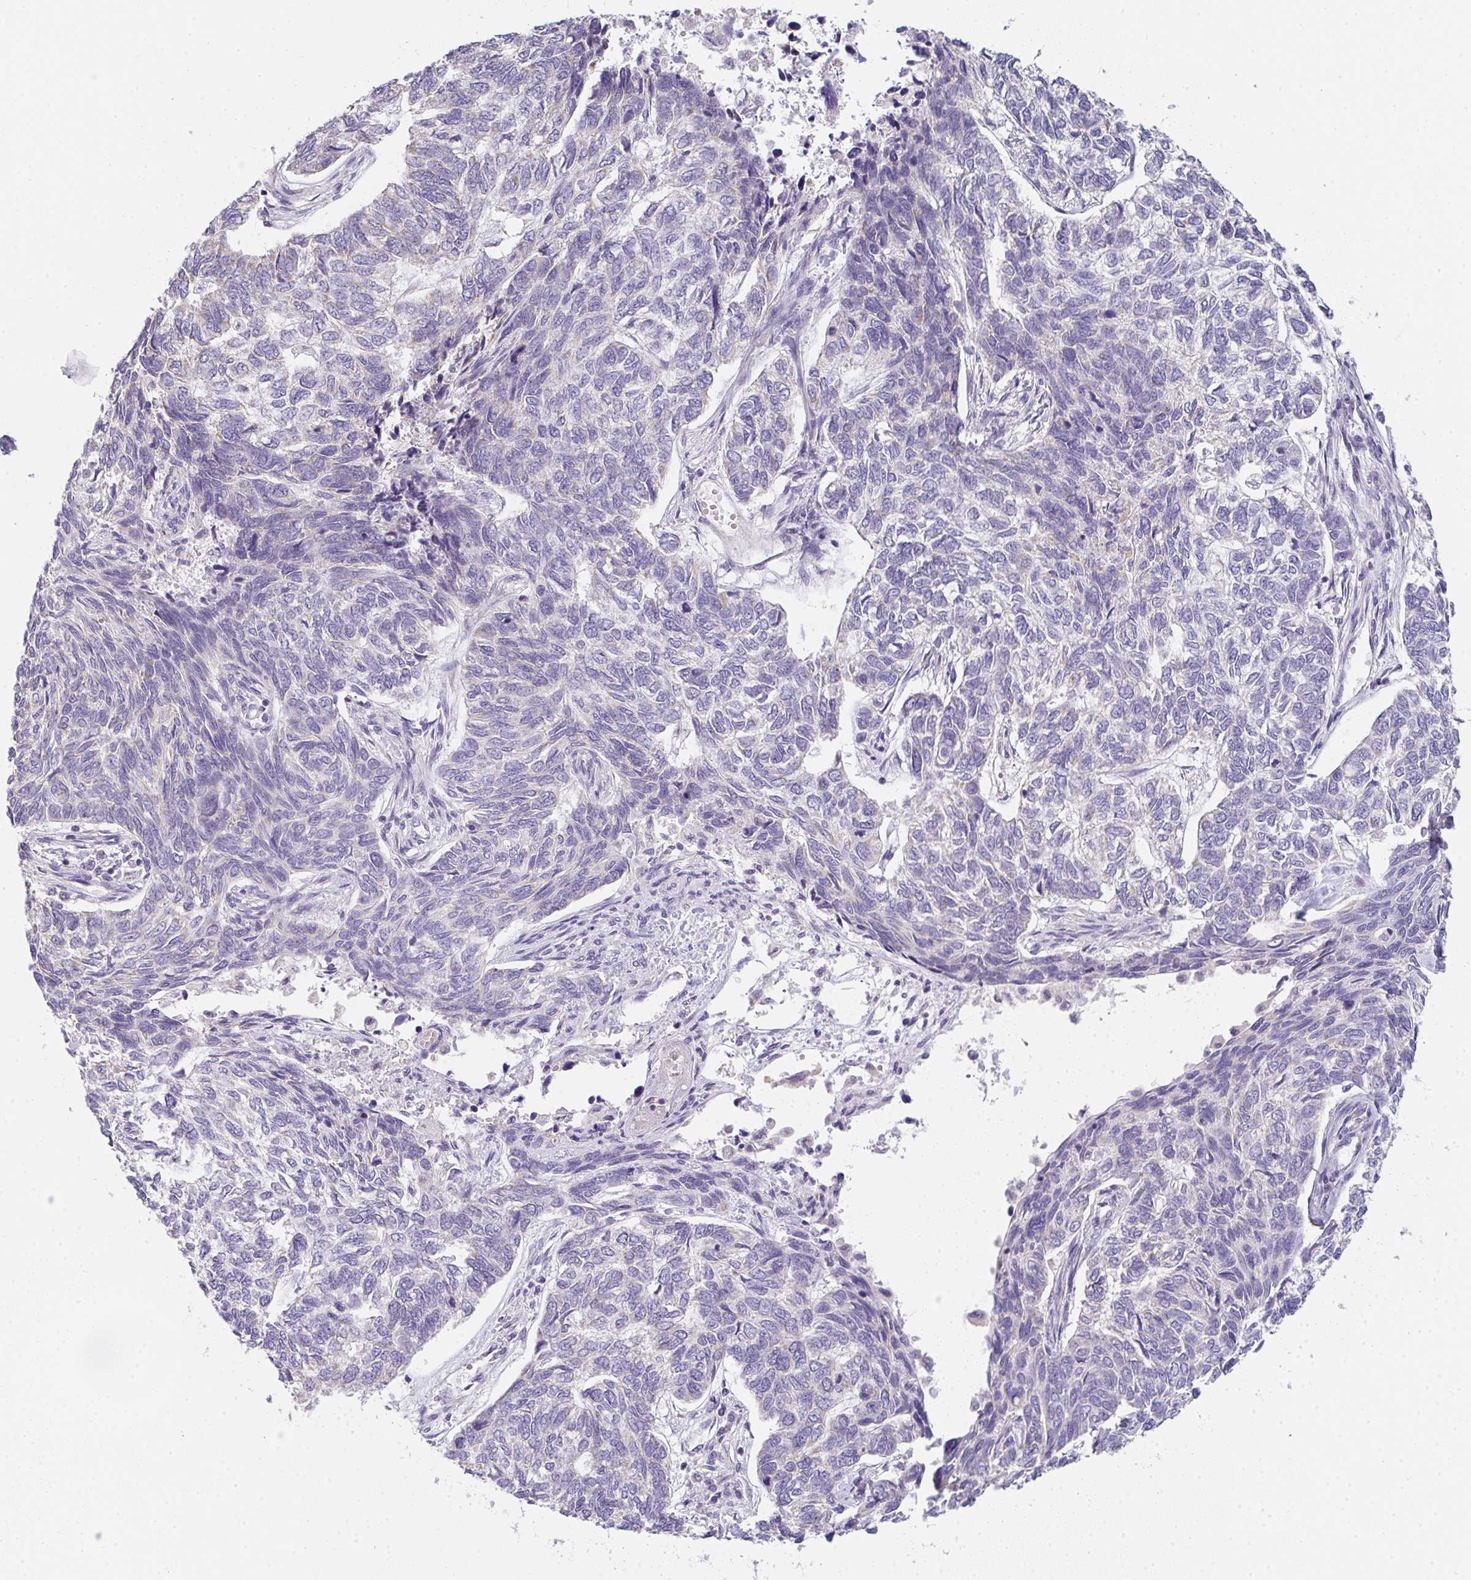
{"staining": {"intensity": "negative", "quantity": "none", "location": "none"}, "tissue": "skin cancer", "cell_type": "Tumor cells", "image_type": "cancer", "snomed": [{"axis": "morphology", "description": "Basal cell carcinoma"}, {"axis": "topography", "description": "Skin"}], "caption": "Tumor cells show no significant positivity in skin basal cell carcinoma.", "gene": "CACNA1S", "patient": {"sex": "female", "age": 65}}